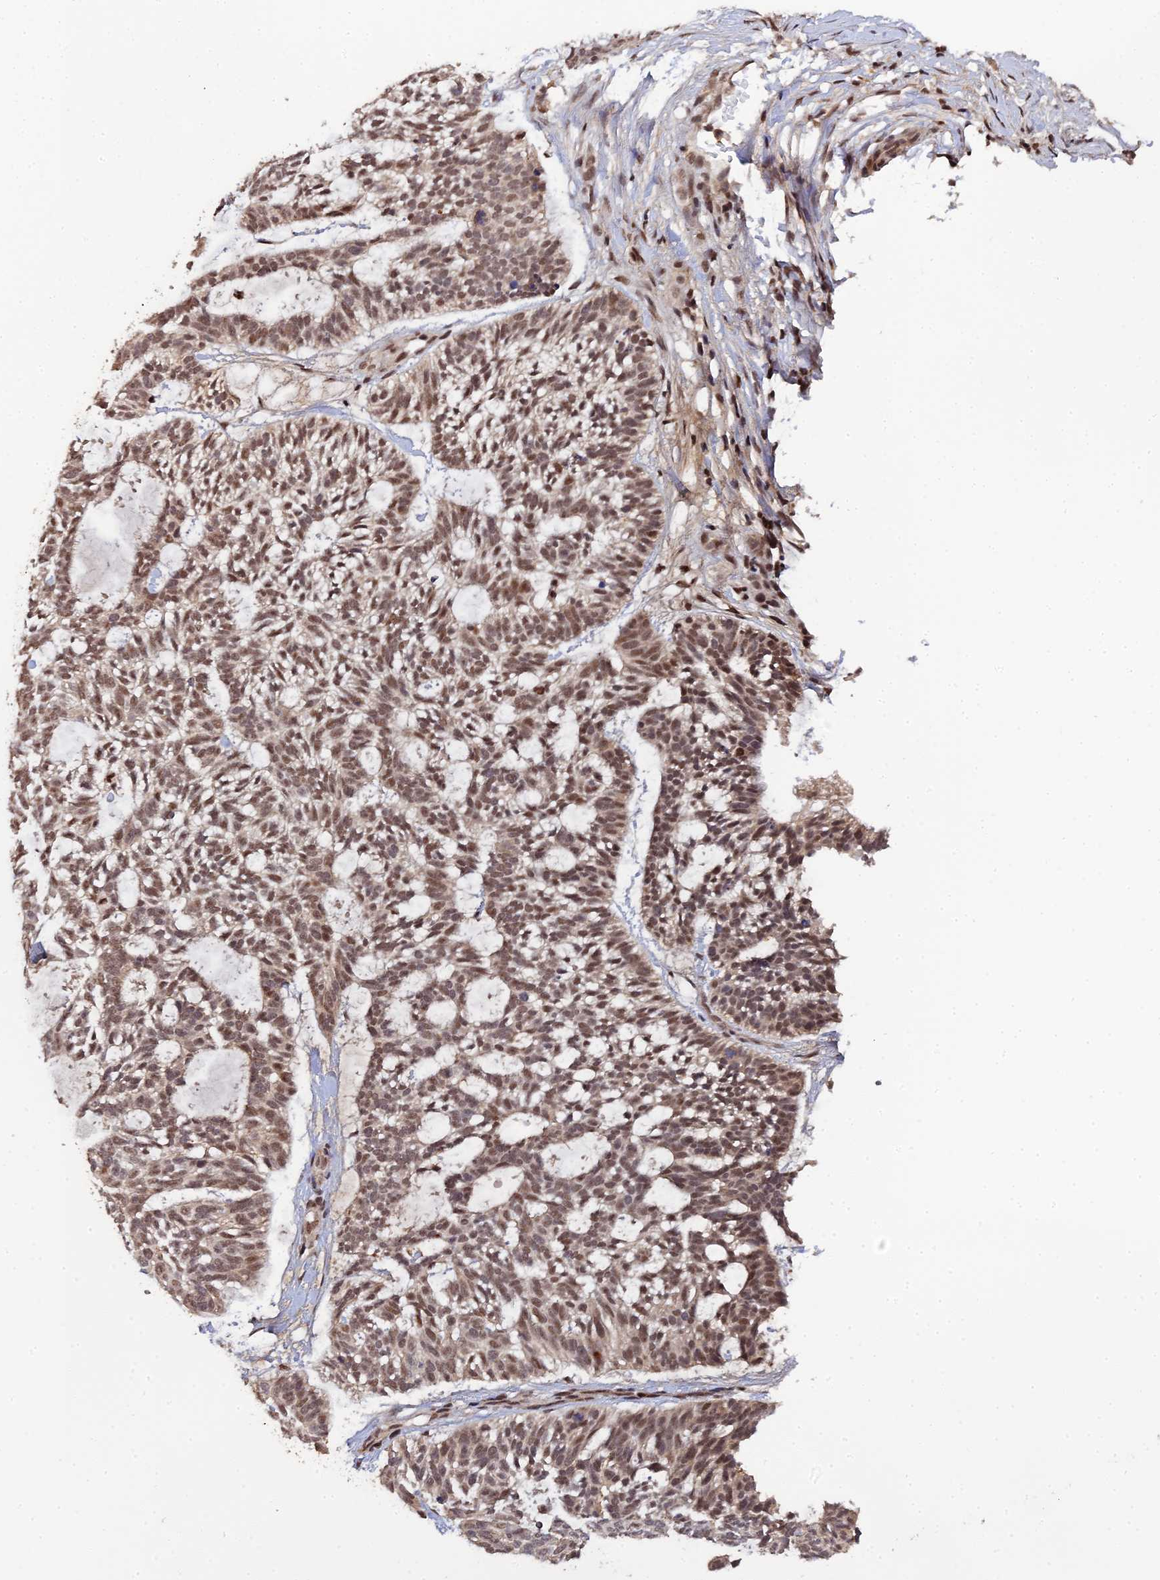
{"staining": {"intensity": "moderate", "quantity": ">75%", "location": "nuclear"}, "tissue": "skin cancer", "cell_type": "Tumor cells", "image_type": "cancer", "snomed": [{"axis": "morphology", "description": "Basal cell carcinoma"}, {"axis": "topography", "description": "Skin"}], "caption": "Basal cell carcinoma (skin) was stained to show a protein in brown. There is medium levels of moderate nuclear positivity in approximately >75% of tumor cells.", "gene": "ERCC5", "patient": {"sex": "male", "age": 88}}